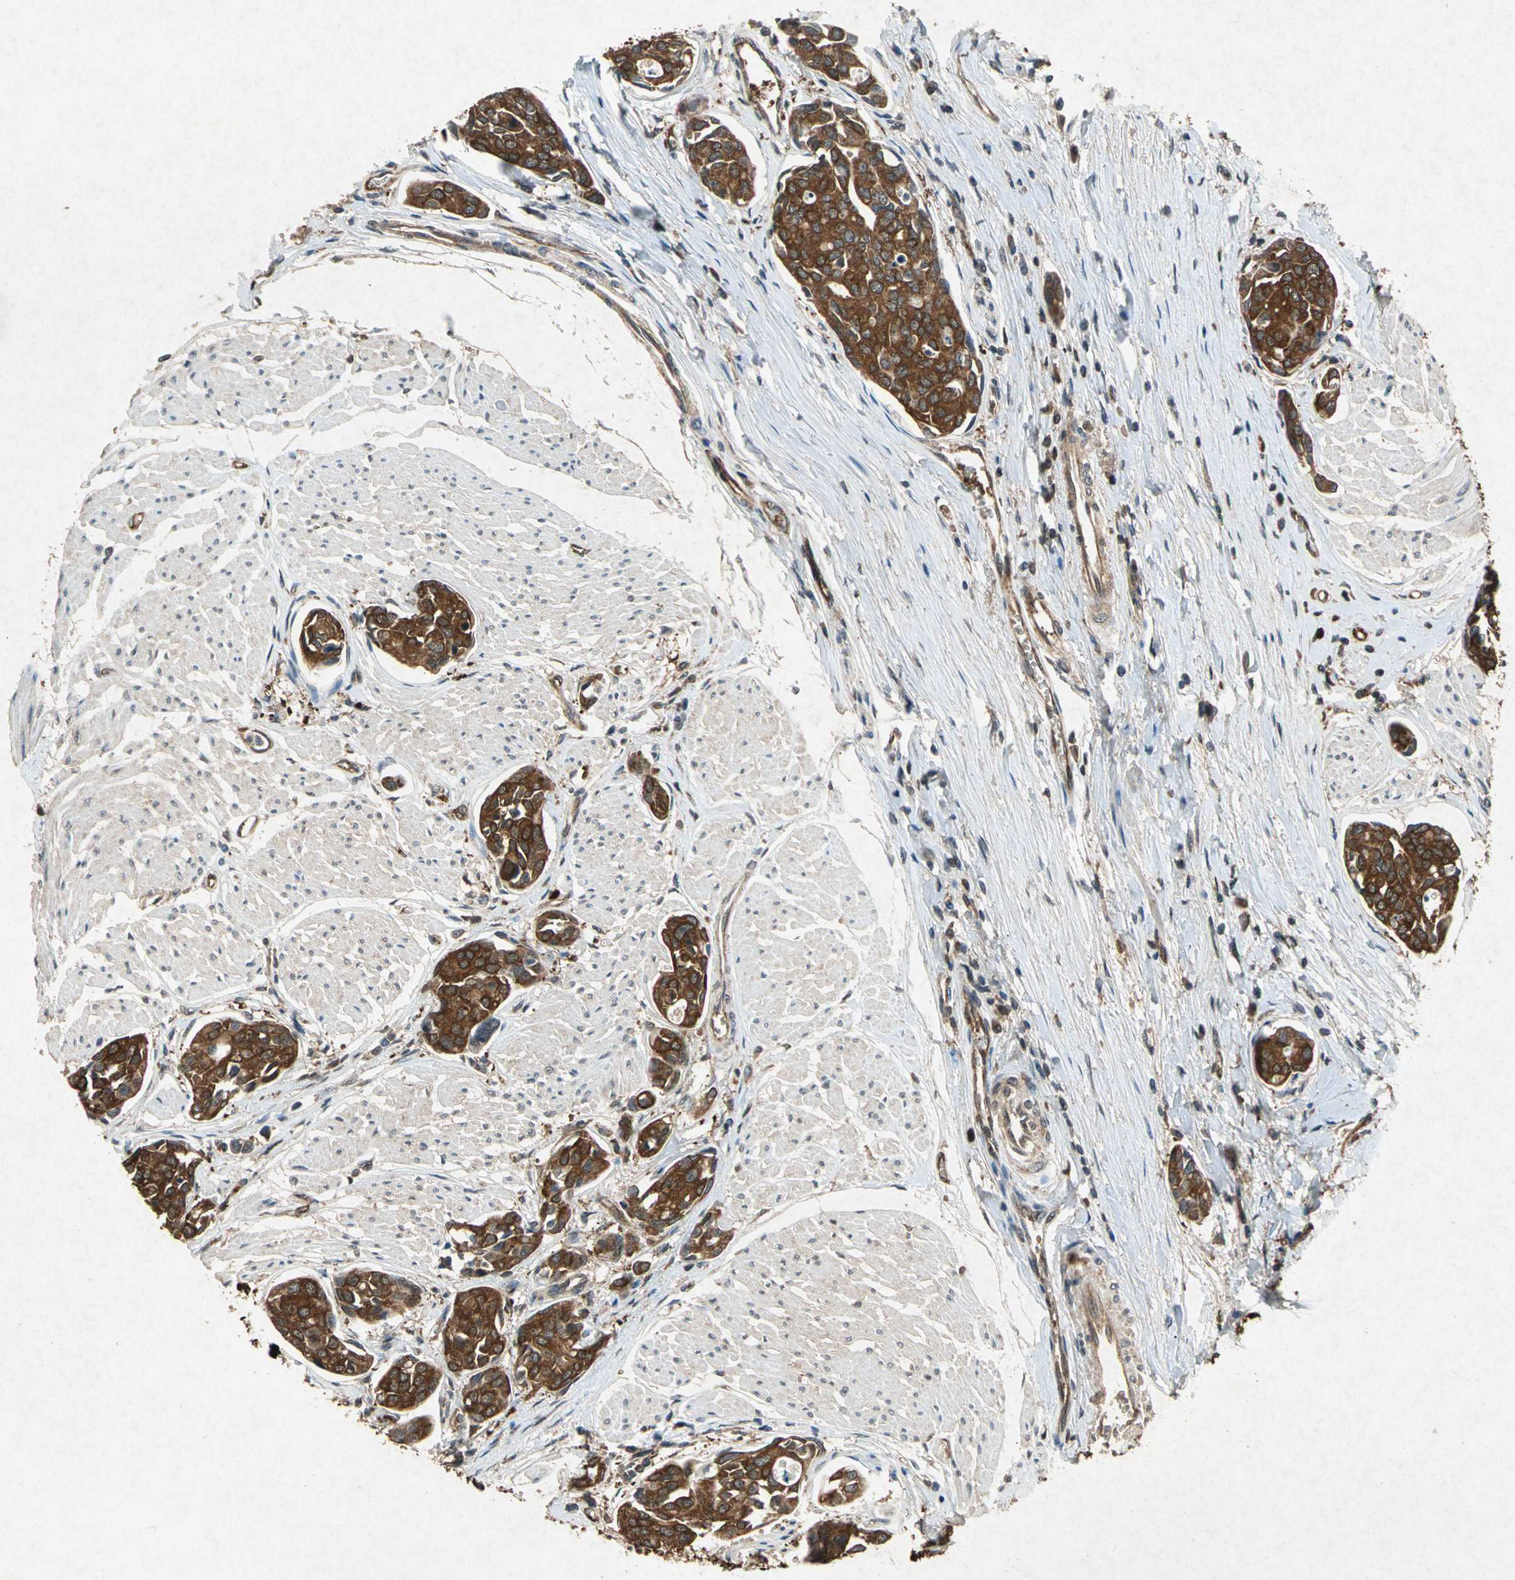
{"staining": {"intensity": "strong", "quantity": ">75%", "location": "cytoplasmic/membranous"}, "tissue": "urothelial cancer", "cell_type": "Tumor cells", "image_type": "cancer", "snomed": [{"axis": "morphology", "description": "Urothelial carcinoma, High grade"}, {"axis": "topography", "description": "Urinary bladder"}], "caption": "Immunohistochemical staining of human urothelial cancer shows strong cytoplasmic/membranous protein positivity in about >75% of tumor cells.", "gene": "HSP90AB1", "patient": {"sex": "male", "age": 78}}